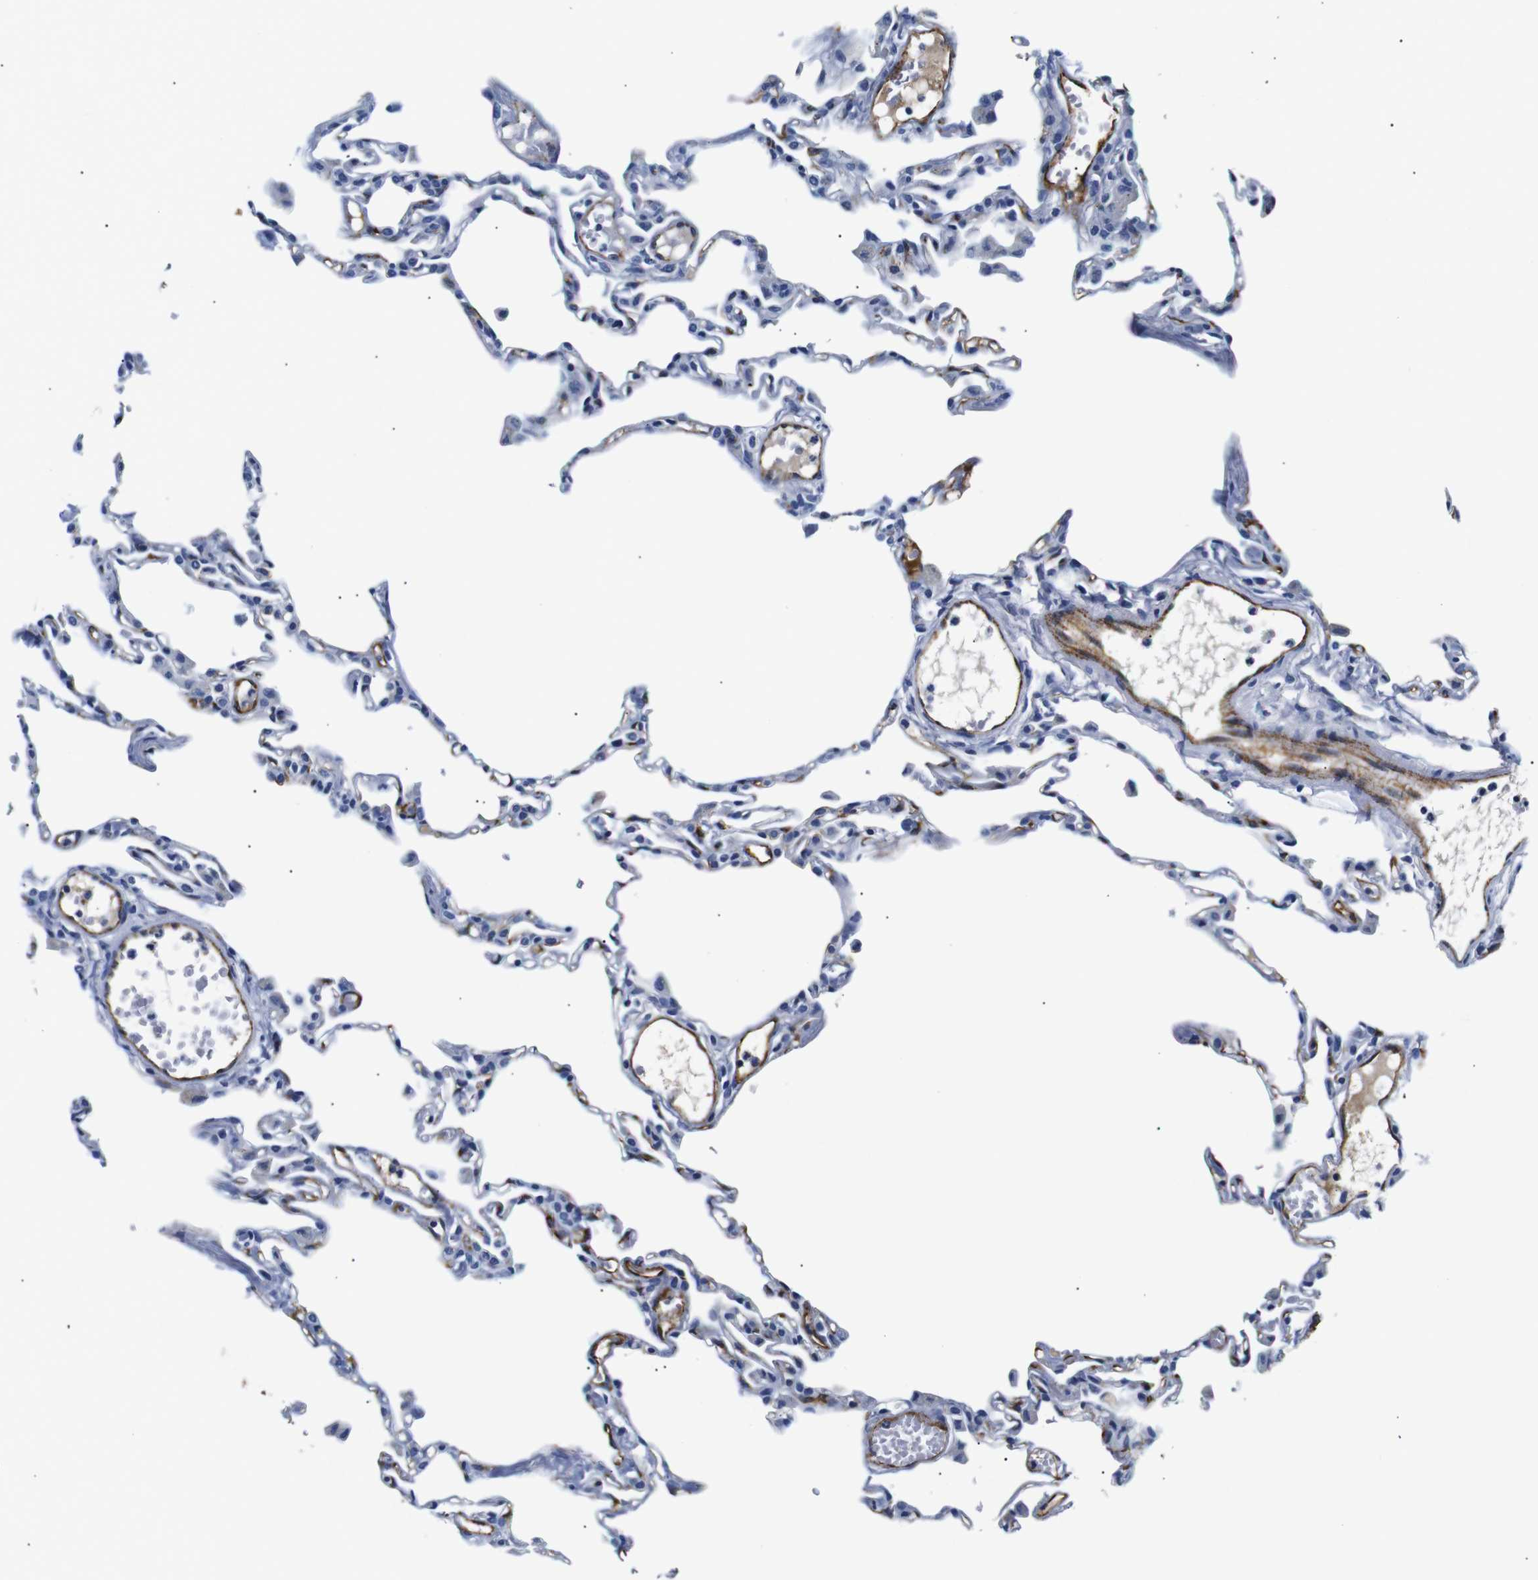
{"staining": {"intensity": "negative", "quantity": "none", "location": "none"}, "tissue": "lung", "cell_type": "Alveolar cells", "image_type": "normal", "snomed": [{"axis": "morphology", "description": "Normal tissue, NOS"}, {"axis": "topography", "description": "Lung"}], "caption": "DAB (3,3'-diaminobenzidine) immunohistochemical staining of normal lung reveals no significant positivity in alveolar cells.", "gene": "MUC4", "patient": {"sex": "female", "age": 49}}